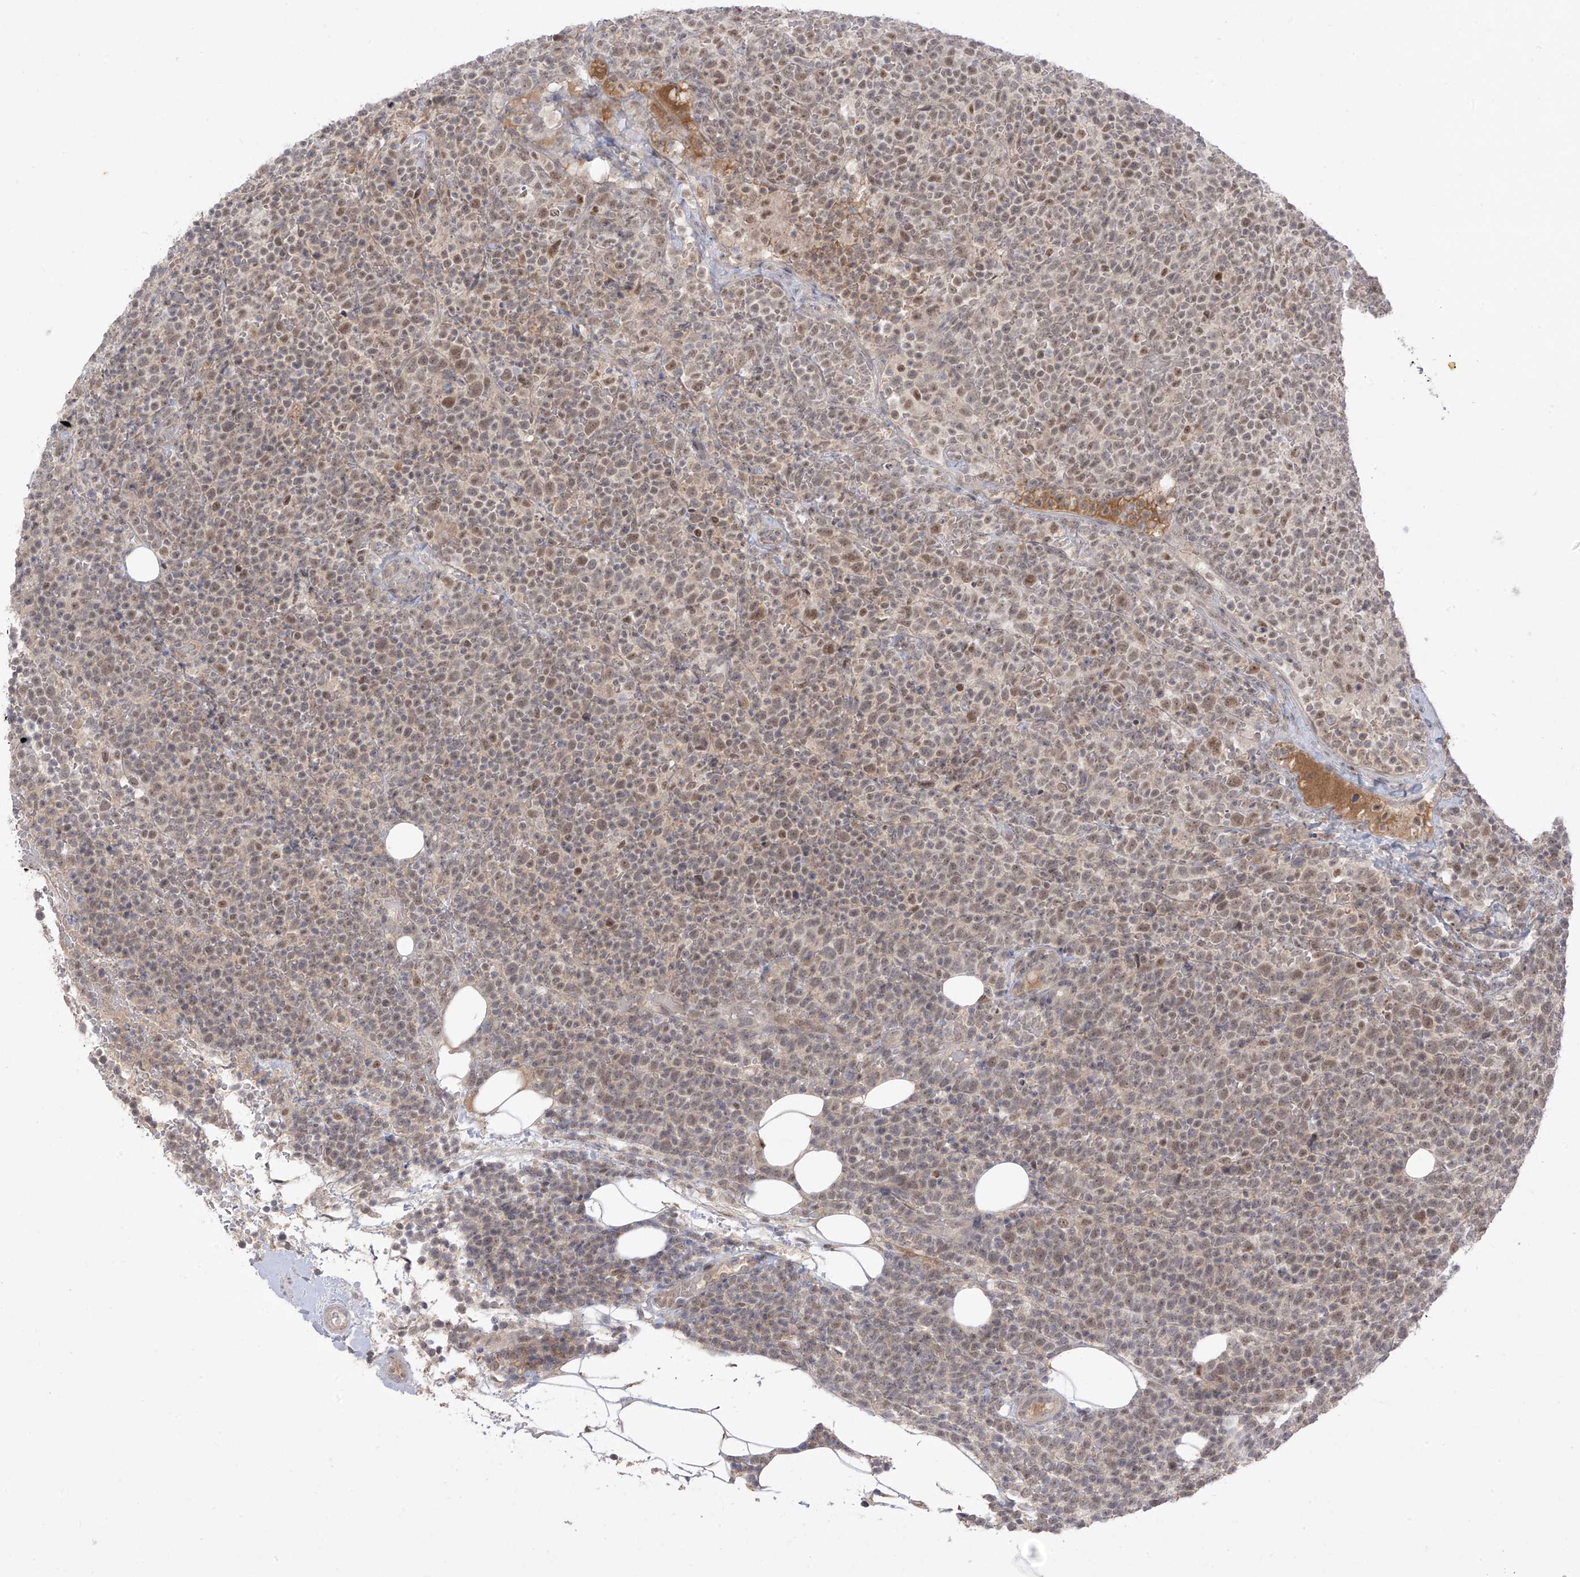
{"staining": {"intensity": "moderate", "quantity": "<25%", "location": "nuclear"}, "tissue": "lymphoma", "cell_type": "Tumor cells", "image_type": "cancer", "snomed": [{"axis": "morphology", "description": "Malignant lymphoma, non-Hodgkin's type, High grade"}, {"axis": "topography", "description": "Lymph node"}], "caption": "High-grade malignant lymphoma, non-Hodgkin's type was stained to show a protein in brown. There is low levels of moderate nuclear expression in approximately <25% of tumor cells.", "gene": "OGT", "patient": {"sex": "male", "age": 61}}